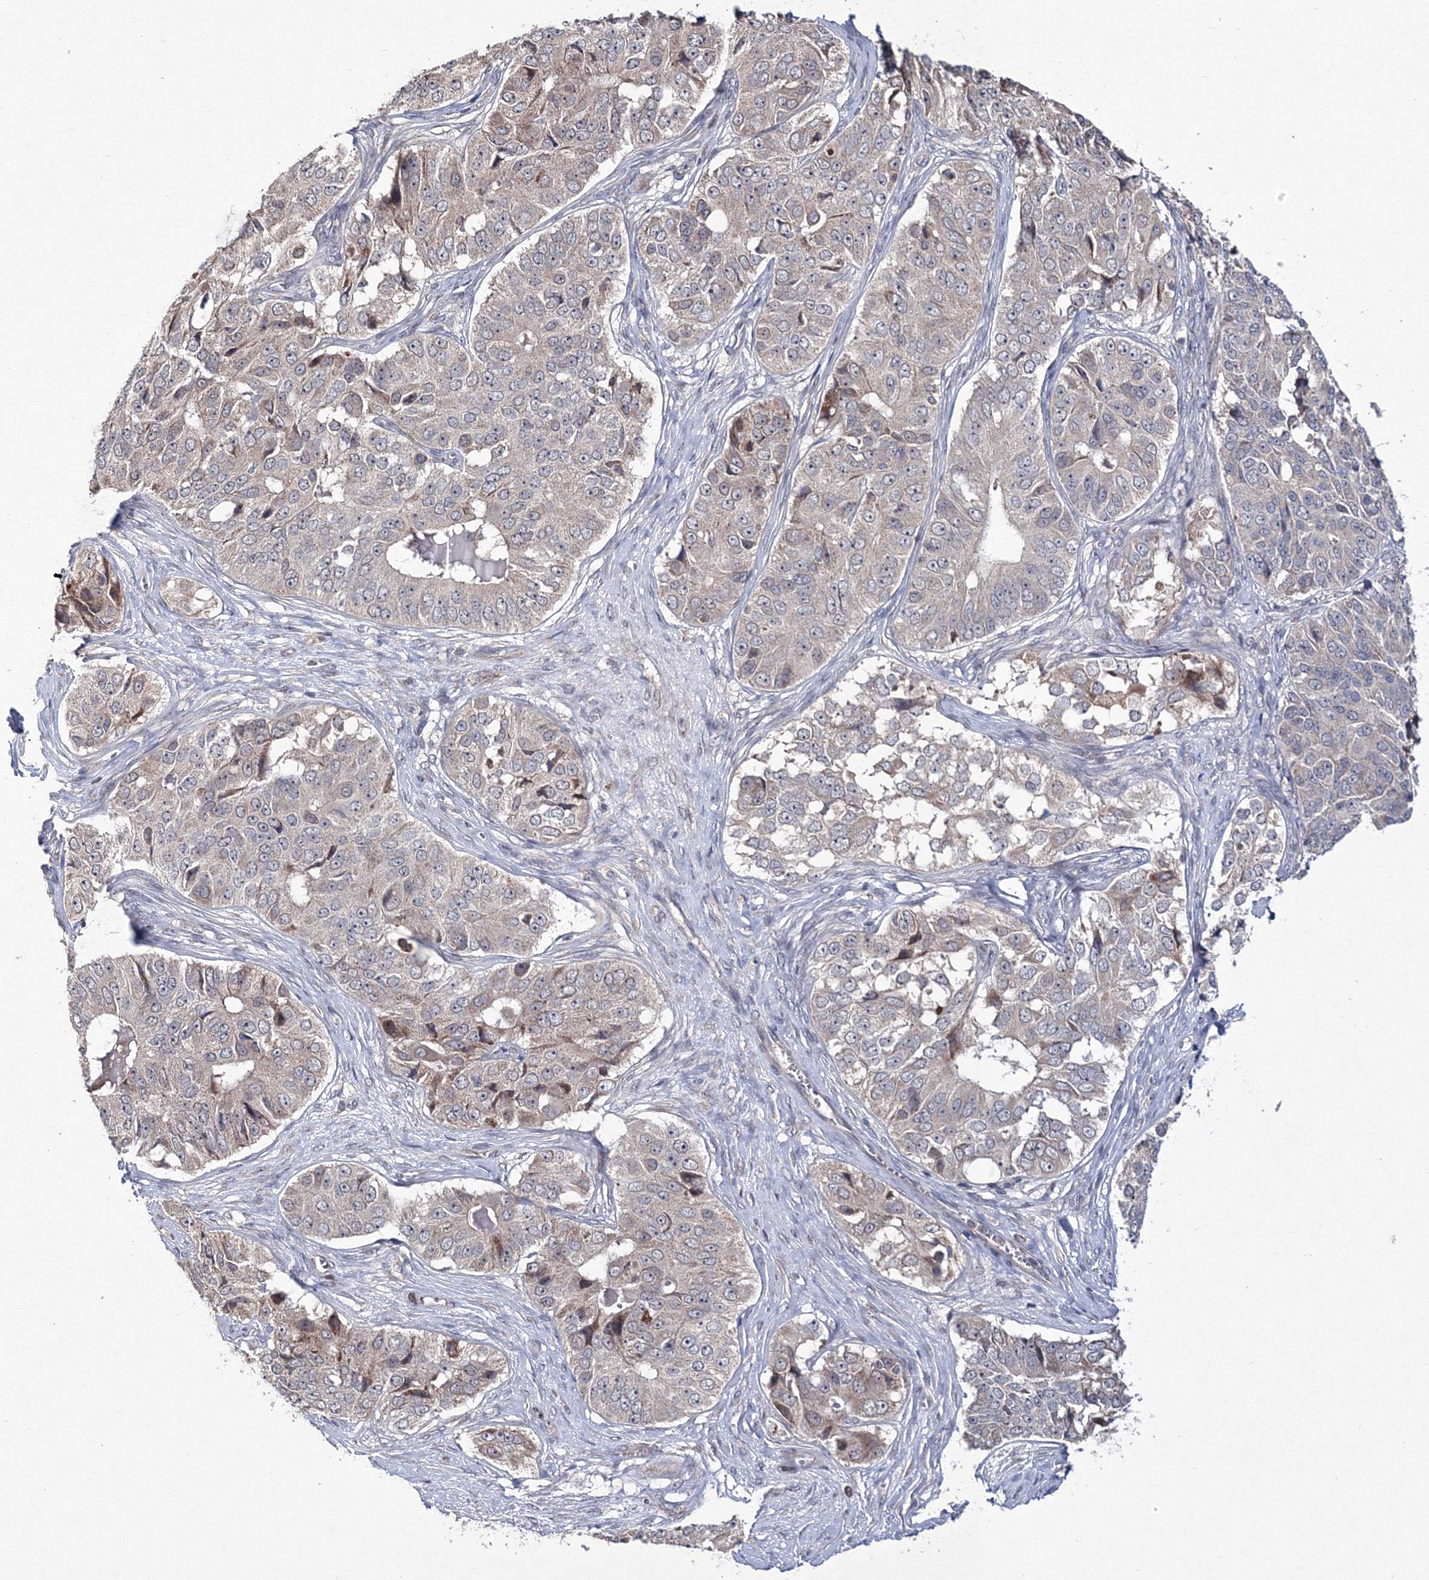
{"staining": {"intensity": "negative", "quantity": "none", "location": "none"}, "tissue": "ovarian cancer", "cell_type": "Tumor cells", "image_type": "cancer", "snomed": [{"axis": "morphology", "description": "Carcinoma, endometroid"}, {"axis": "topography", "description": "Ovary"}], "caption": "There is no significant staining in tumor cells of ovarian cancer.", "gene": "PPP2R2B", "patient": {"sex": "female", "age": 51}}